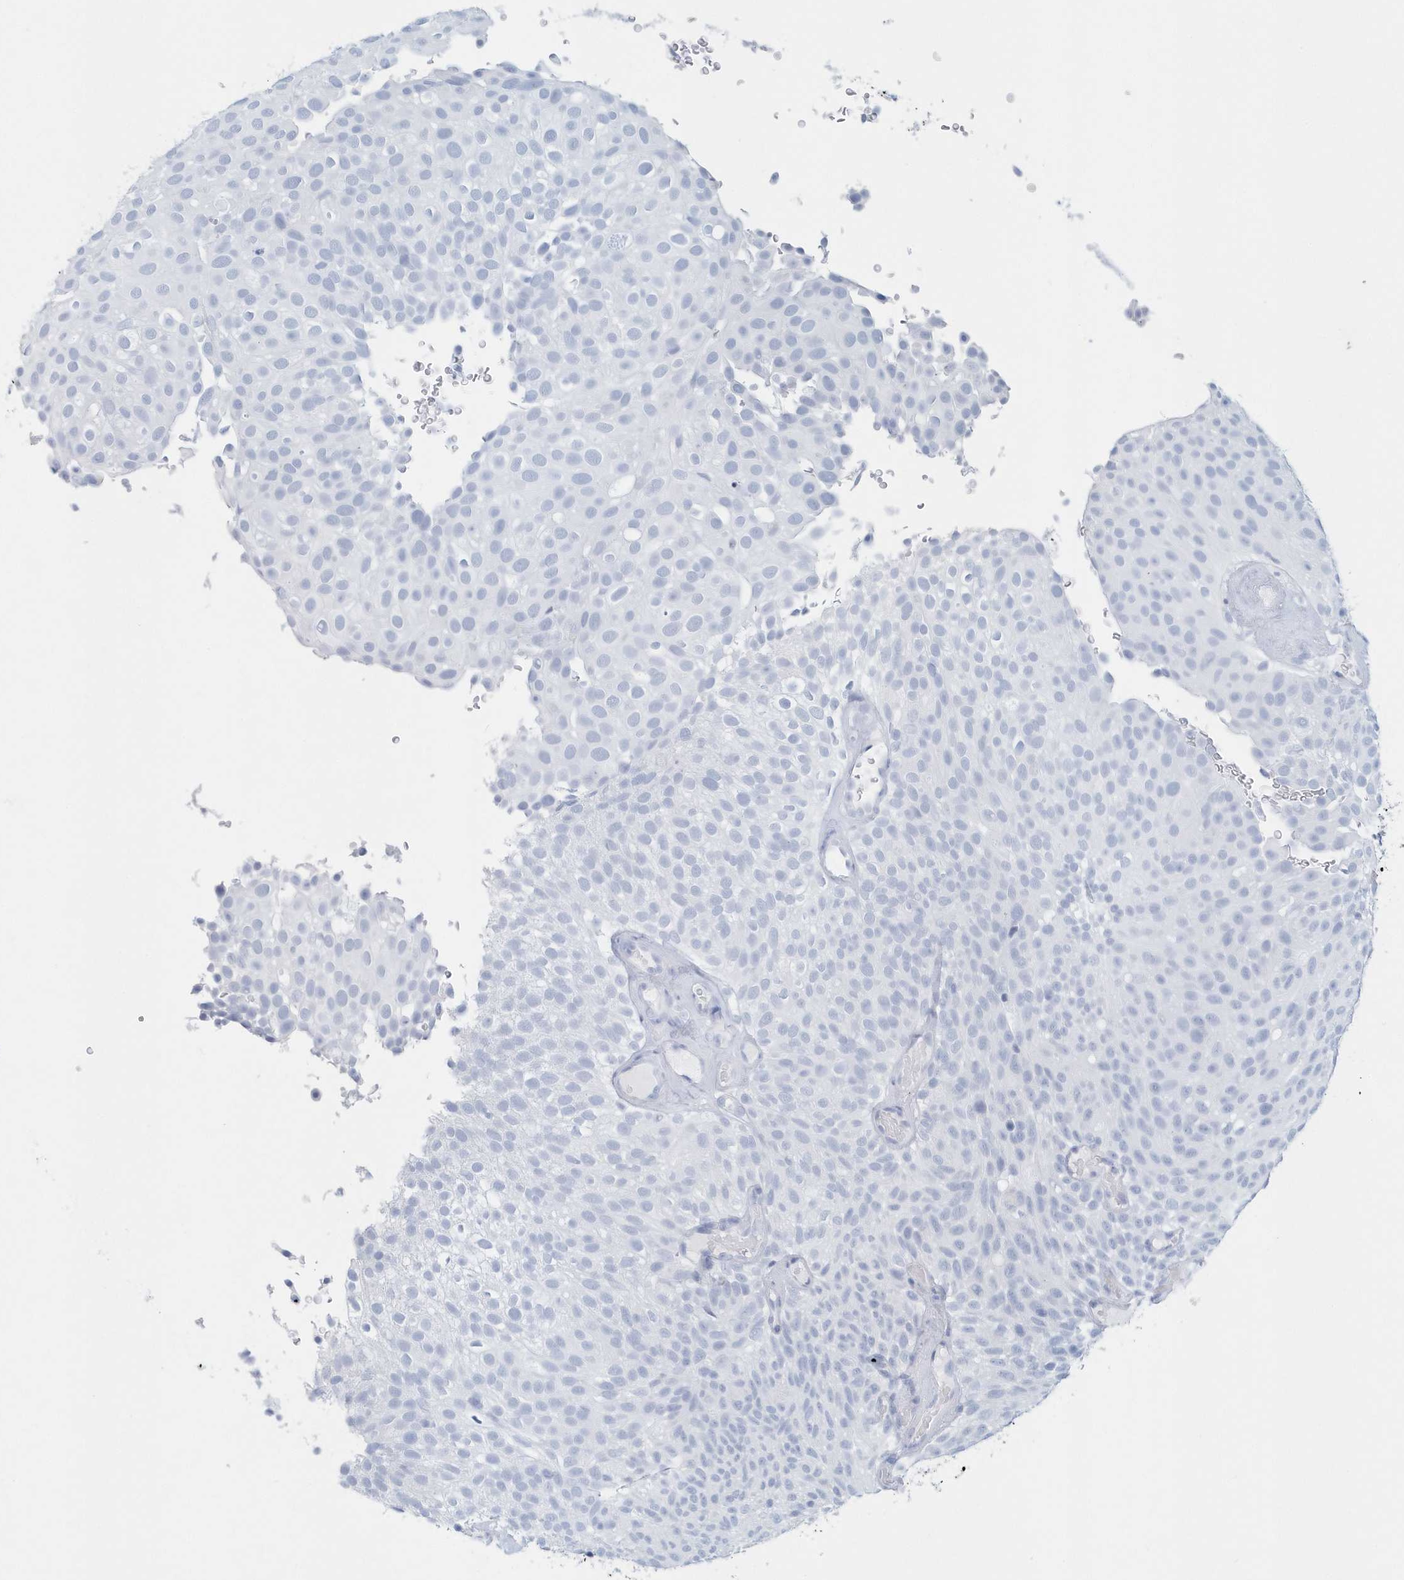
{"staining": {"intensity": "negative", "quantity": "none", "location": "none"}, "tissue": "urothelial cancer", "cell_type": "Tumor cells", "image_type": "cancer", "snomed": [{"axis": "morphology", "description": "Urothelial carcinoma, Low grade"}, {"axis": "topography", "description": "Urinary bladder"}], "caption": "IHC micrograph of neoplastic tissue: human urothelial cancer stained with DAB (3,3'-diaminobenzidine) reveals no significant protein staining in tumor cells.", "gene": "PTPRO", "patient": {"sex": "male", "age": 78}}